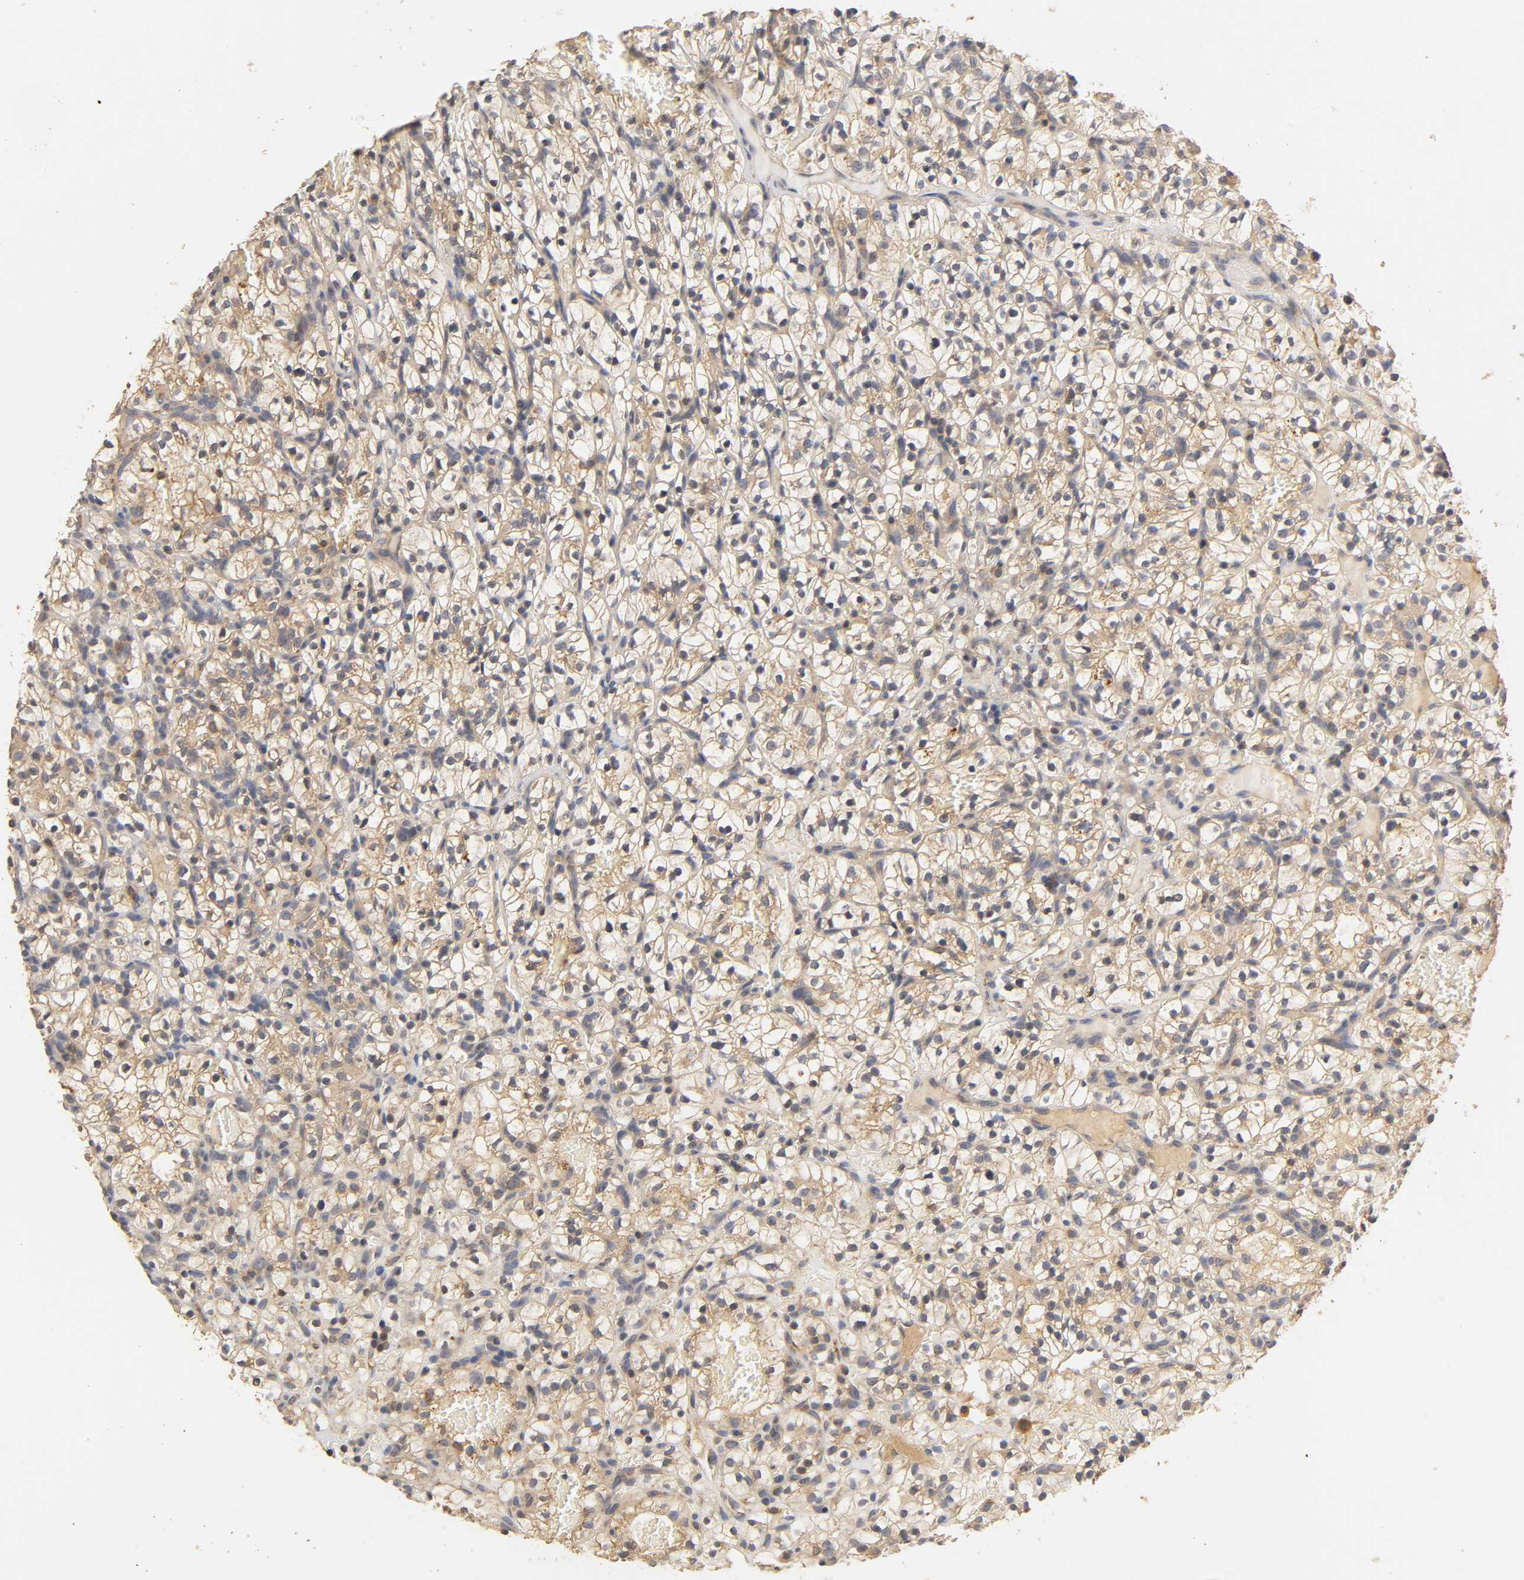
{"staining": {"intensity": "moderate", "quantity": "25%-75%", "location": "cytoplasmic/membranous"}, "tissue": "renal cancer", "cell_type": "Tumor cells", "image_type": "cancer", "snomed": [{"axis": "morphology", "description": "Adenocarcinoma, NOS"}, {"axis": "topography", "description": "Kidney"}], "caption": "Adenocarcinoma (renal) stained for a protein reveals moderate cytoplasmic/membranous positivity in tumor cells. The staining is performed using DAB (3,3'-diaminobenzidine) brown chromogen to label protein expression. The nuclei are counter-stained blue using hematoxylin.", "gene": "SCAP", "patient": {"sex": "female", "age": 57}}